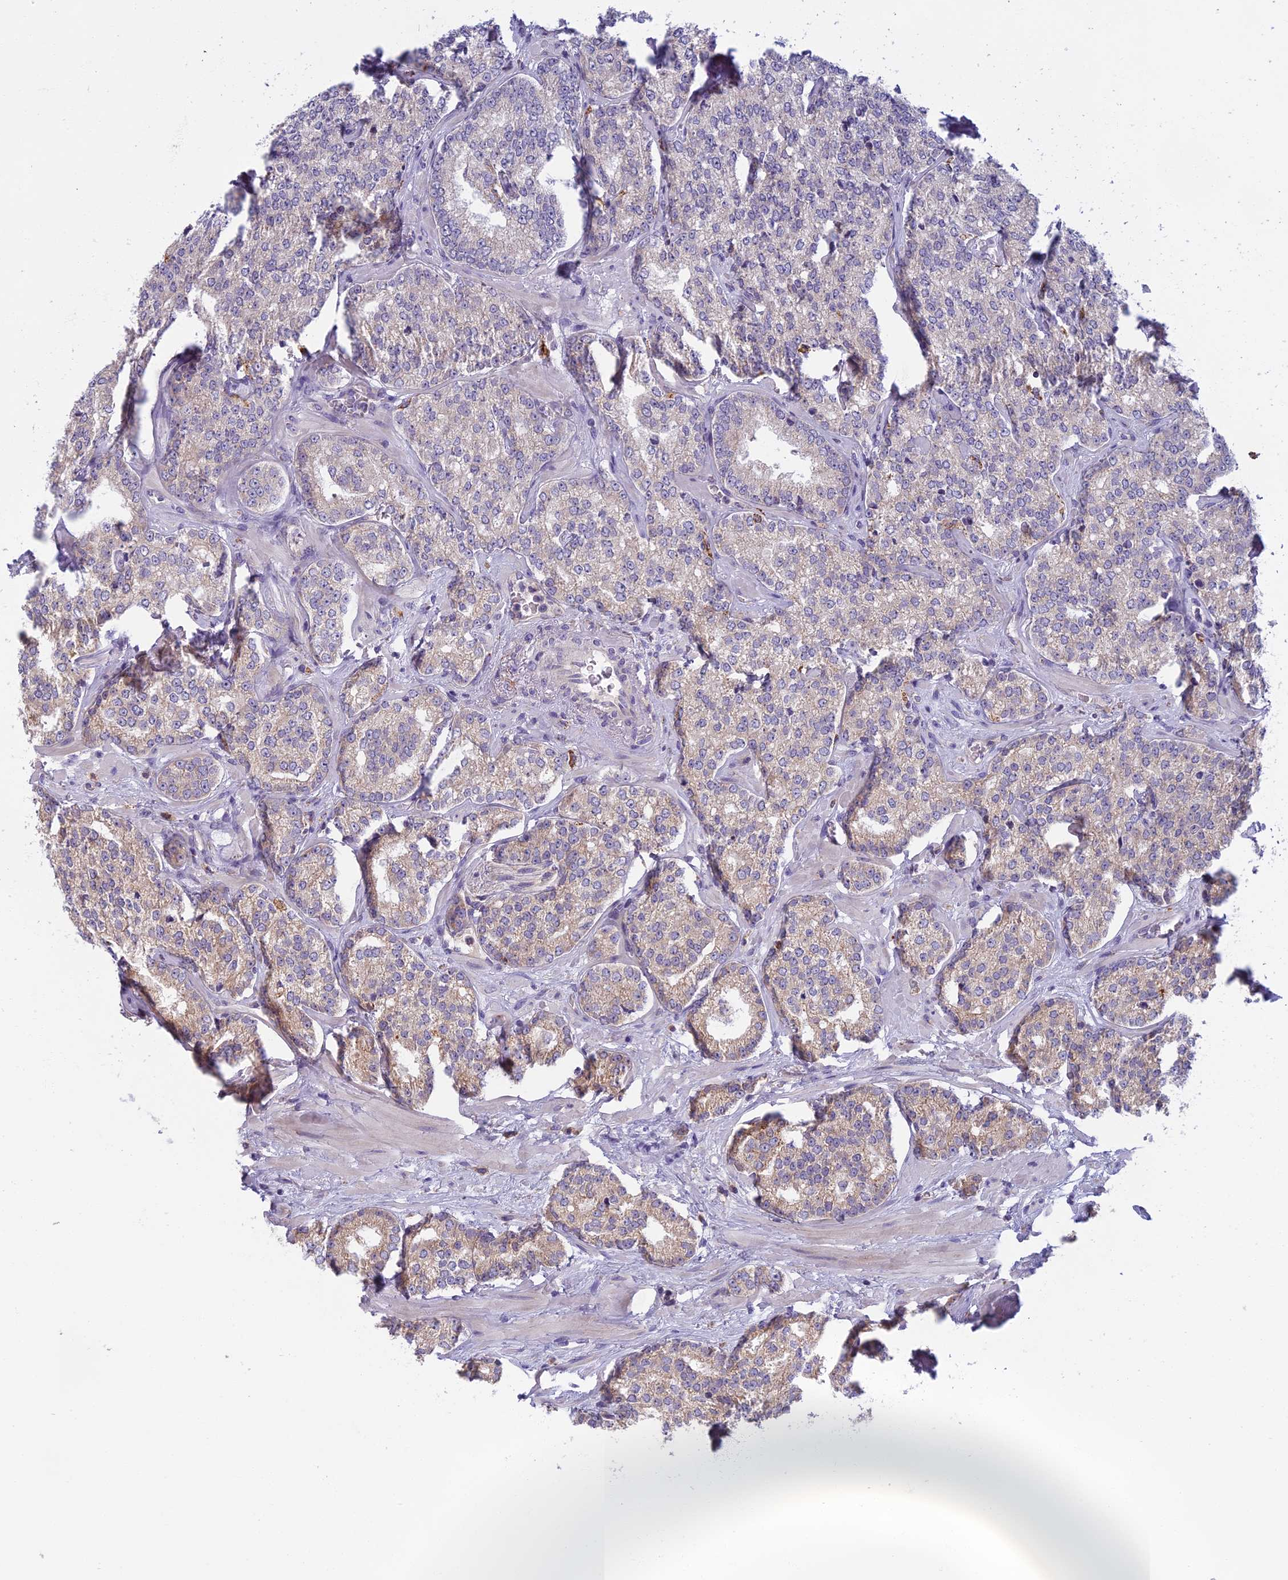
{"staining": {"intensity": "weak", "quantity": "25%-75%", "location": "cytoplasmic/membranous"}, "tissue": "prostate cancer", "cell_type": "Tumor cells", "image_type": "cancer", "snomed": [{"axis": "morphology", "description": "Normal tissue, NOS"}, {"axis": "morphology", "description": "Adenocarcinoma, High grade"}, {"axis": "topography", "description": "Prostate"}], "caption": "DAB immunohistochemical staining of human high-grade adenocarcinoma (prostate) displays weak cytoplasmic/membranous protein staining in about 25%-75% of tumor cells.", "gene": "SEMA7A", "patient": {"sex": "male", "age": 83}}